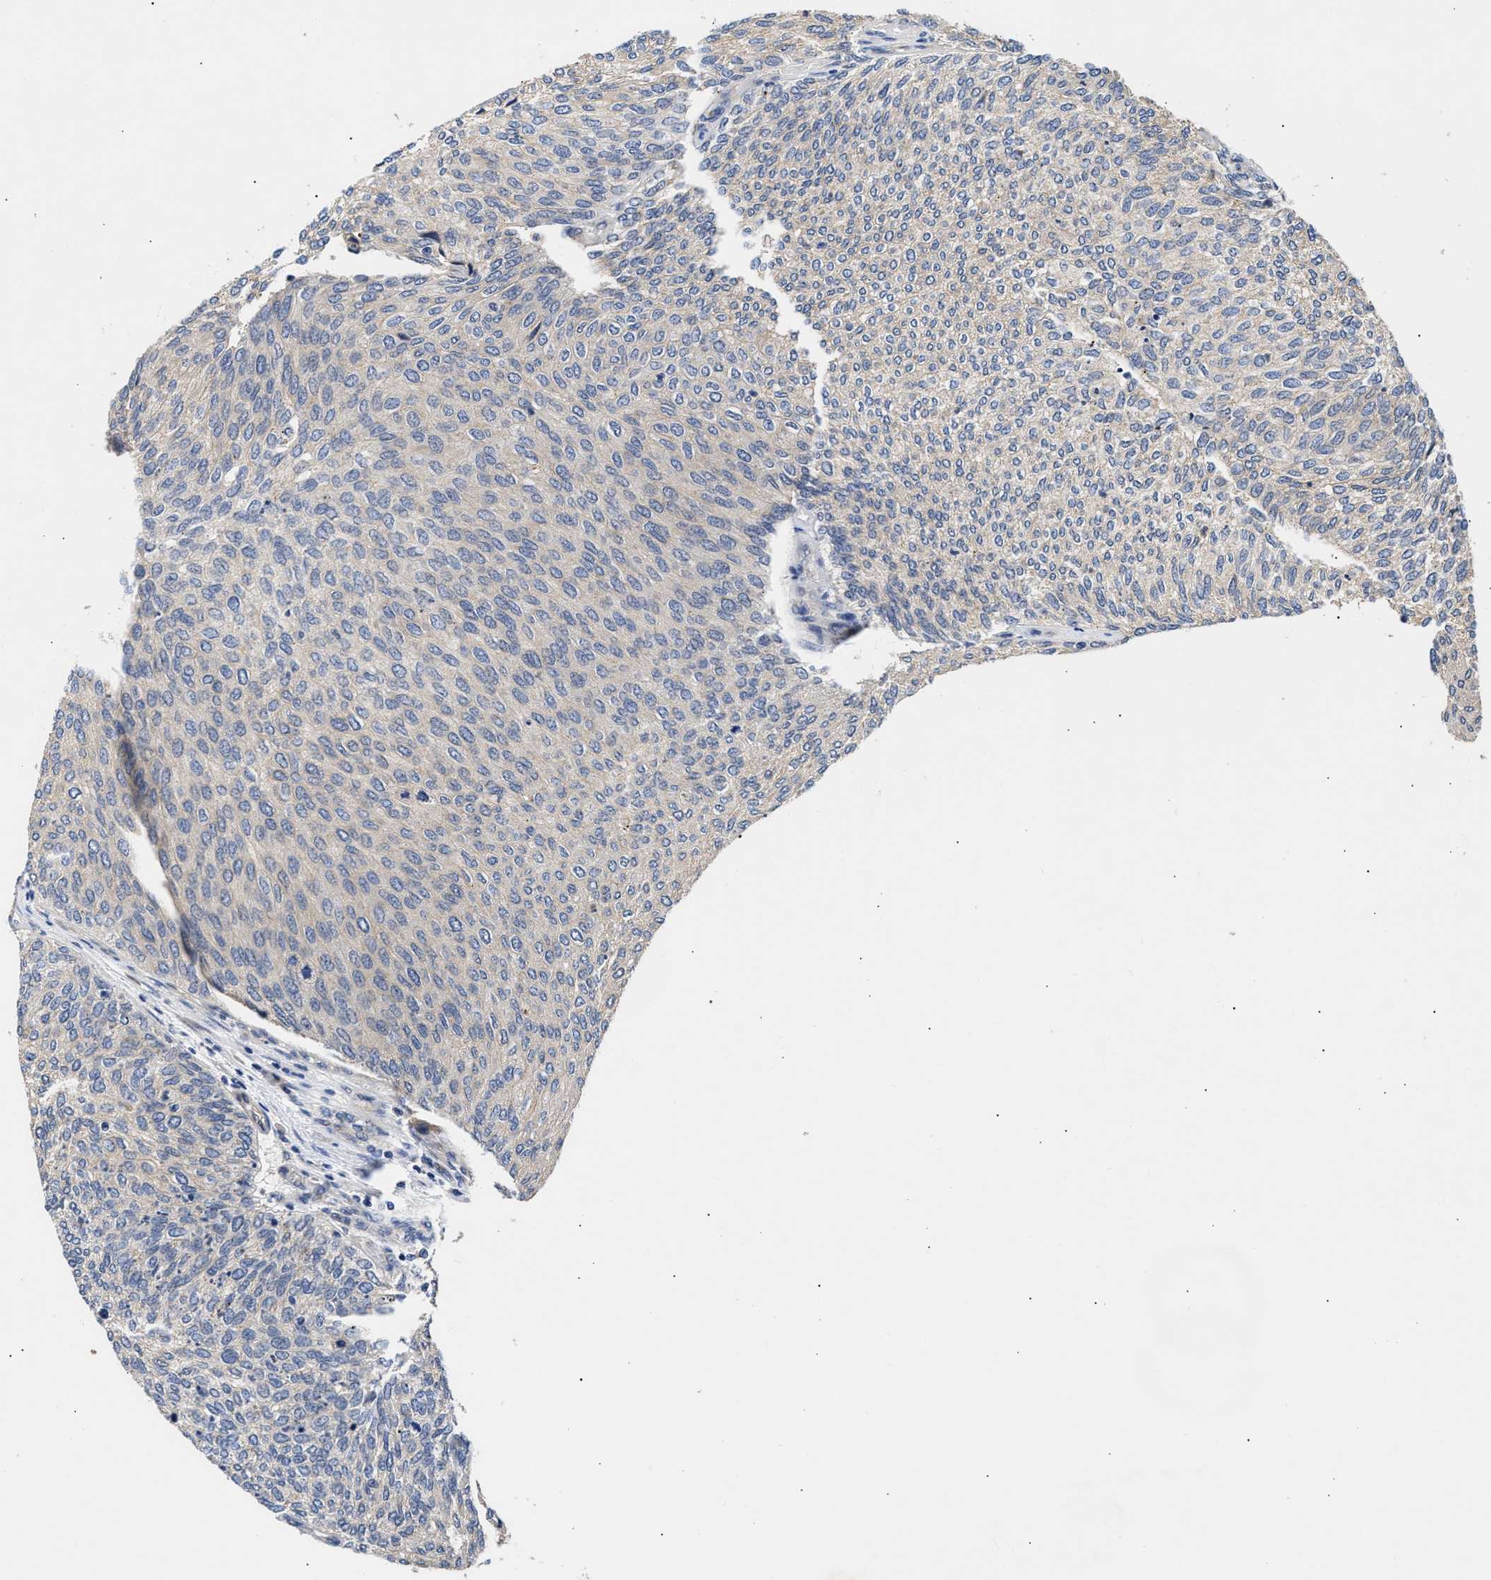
{"staining": {"intensity": "weak", "quantity": "<25%", "location": "cytoplasmic/membranous"}, "tissue": "urothelial cancer", "cell_type": "Tumor cells", "image_type": "cancer", "snomed": [{"axis": "morphology", "description": "Urothelial carcinoma, Low grade"}, {"axis": "topography", "description": "Urinary bladder"}], "caption": "Immunohistochemistry histopathology image of human low-grade urothelial carcinoma stained for a protein (brown), which exhibits no positivity in tumor cells.", "gene": "CCDC146", "patient": {"sex": "female", "age": 79}}